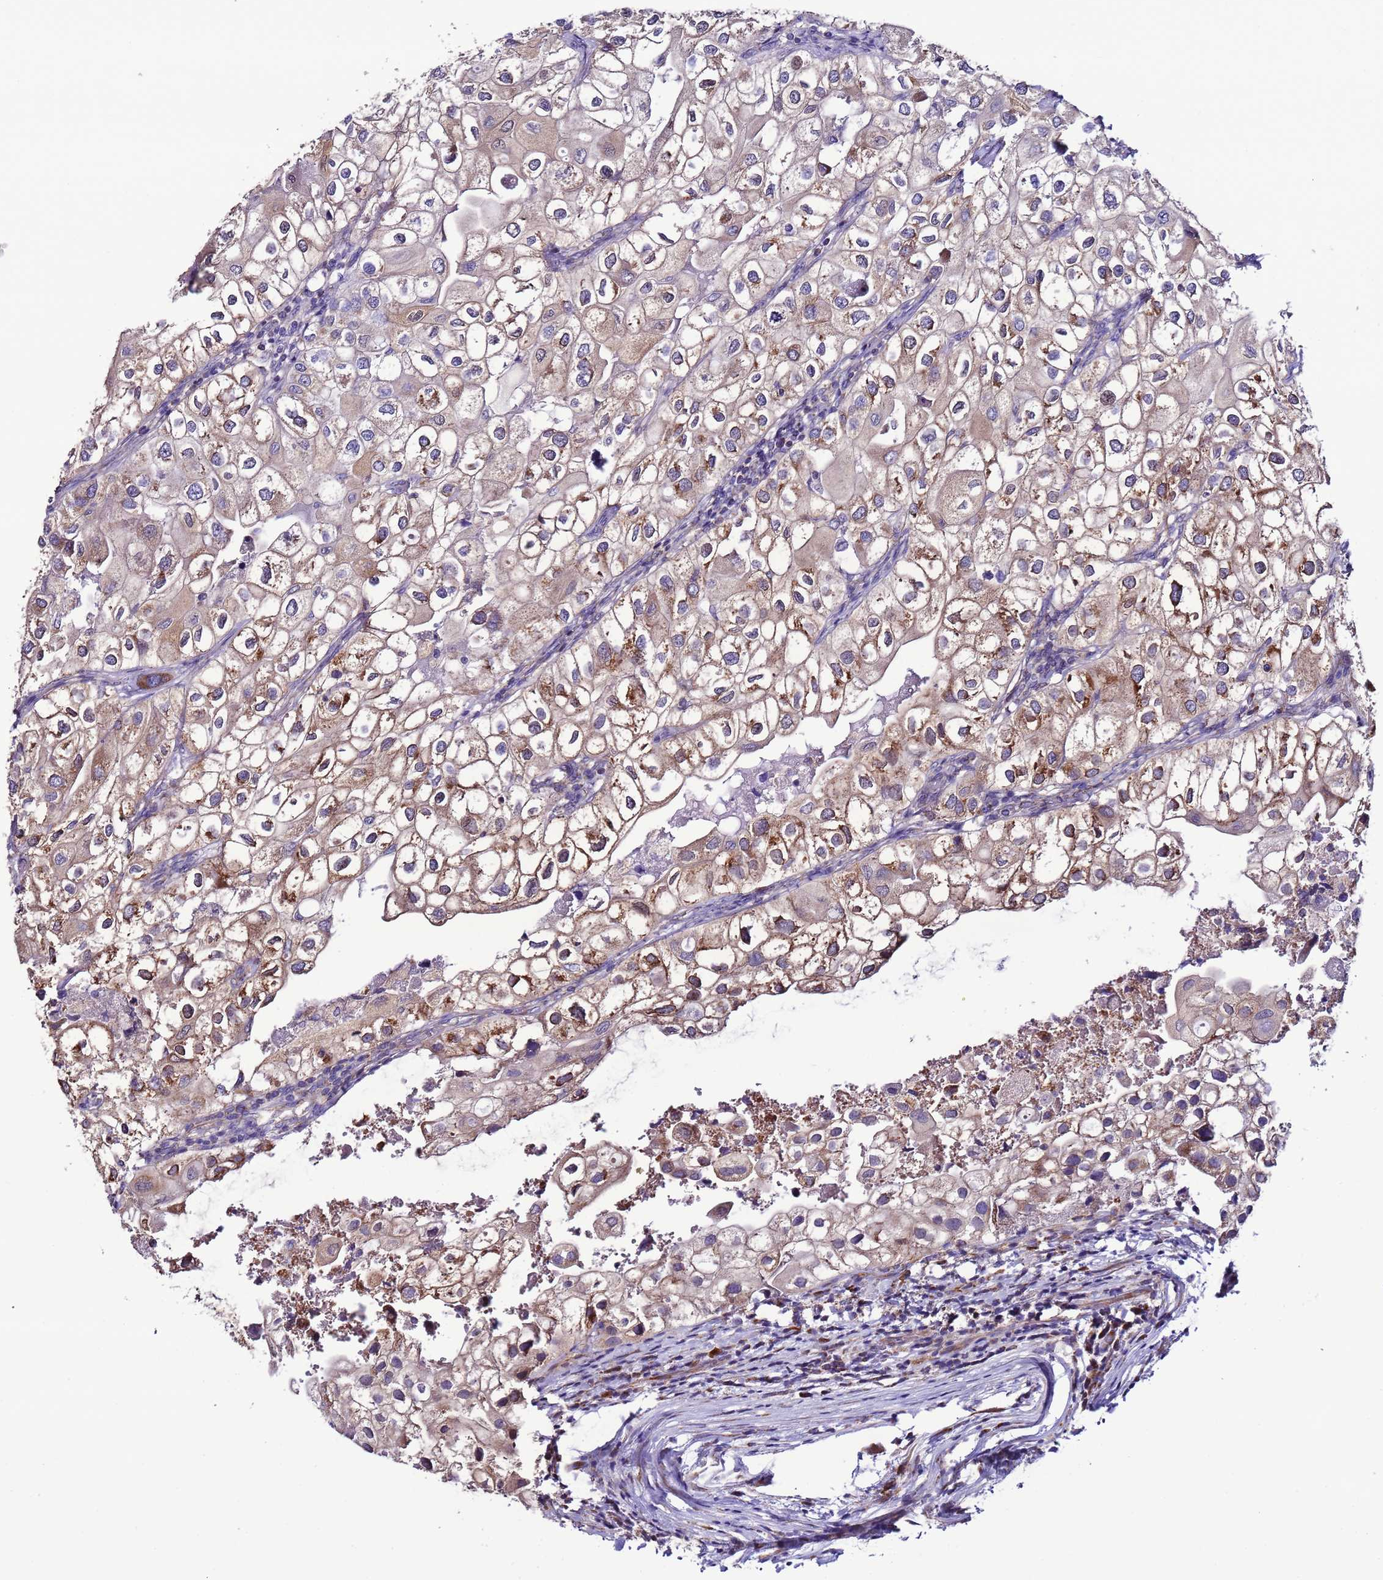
{"staining": {"intensity": "moderate", "quantity": "25%-75%", "location": "cytoplasmic/membranous"}, "tissue": "urothelial cancer", "cell_type": "Tumor cells", "image_type": "cancer", "snomed": [{"axis": "morphology", "description": "Urothelial carcinoma, High grade"}, {"axis": "topography", "description": "Urinary bladder"}], "caption": "Human urothelial cancer stained with a brown dye demonstrates moderate cytoplasmic/membranous positive positivity in approximately 25%-75% of tumor cells.", "gene": "AHI1", "patient": {"sex": "male", "age": 64}}